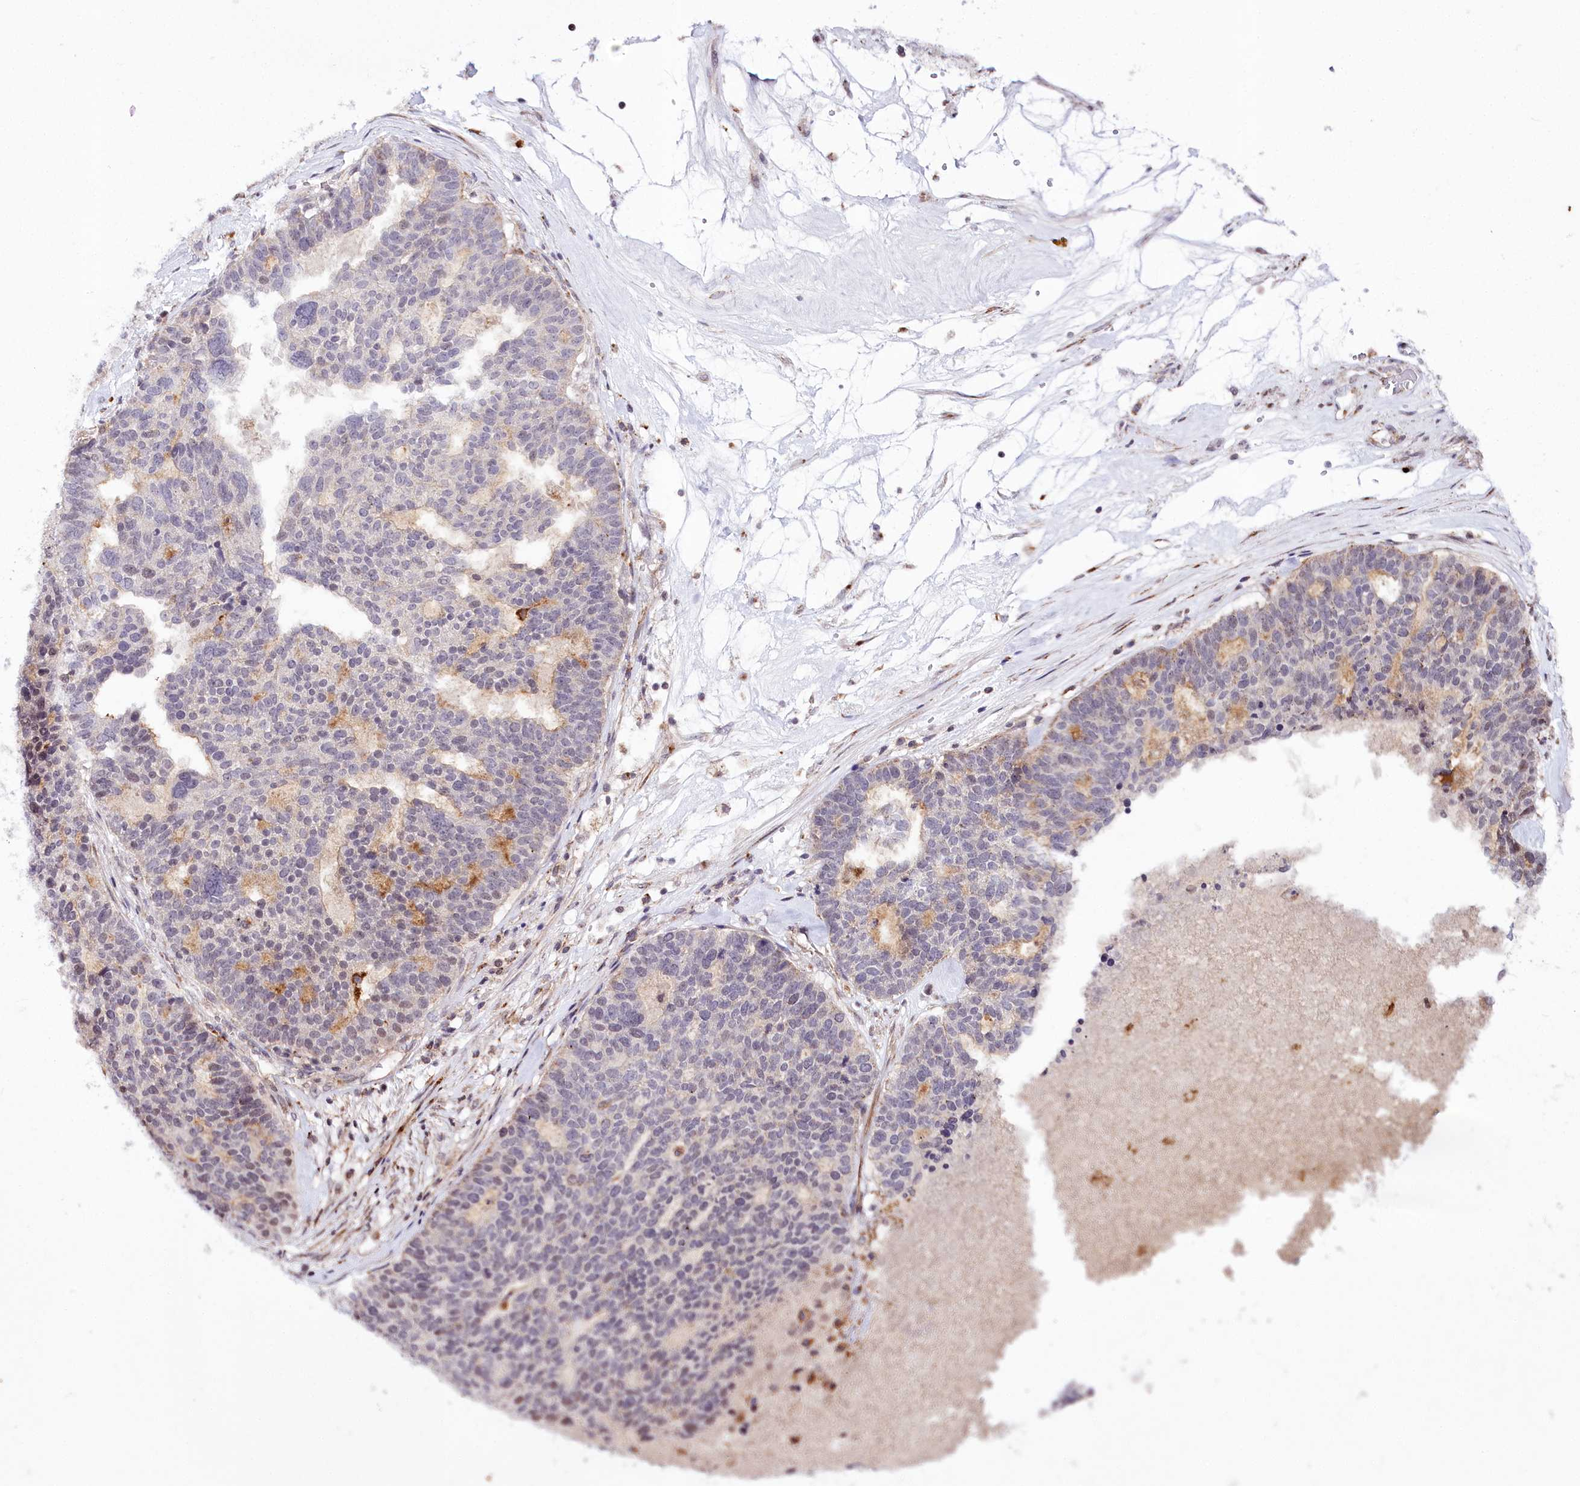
{"staining": {"intensity": "negative", "quantity": "none", "location": "none"}, "tissue": "ovarian cancer", "cell_type": "Tumor cells", "image_type": "cancer", "snomed": [{"axis": "morphology", "description": "Cystadenocarcinoma, serous, NOS"}, {"axis": "topography", "description": "Ovary"}], "caption": "Ovarian cancer was stained to show a protein in brown. There is no significant positivity in tumor cells.", "gene": "HOXC8", "patient": {"sex": "female", "age": 59}}